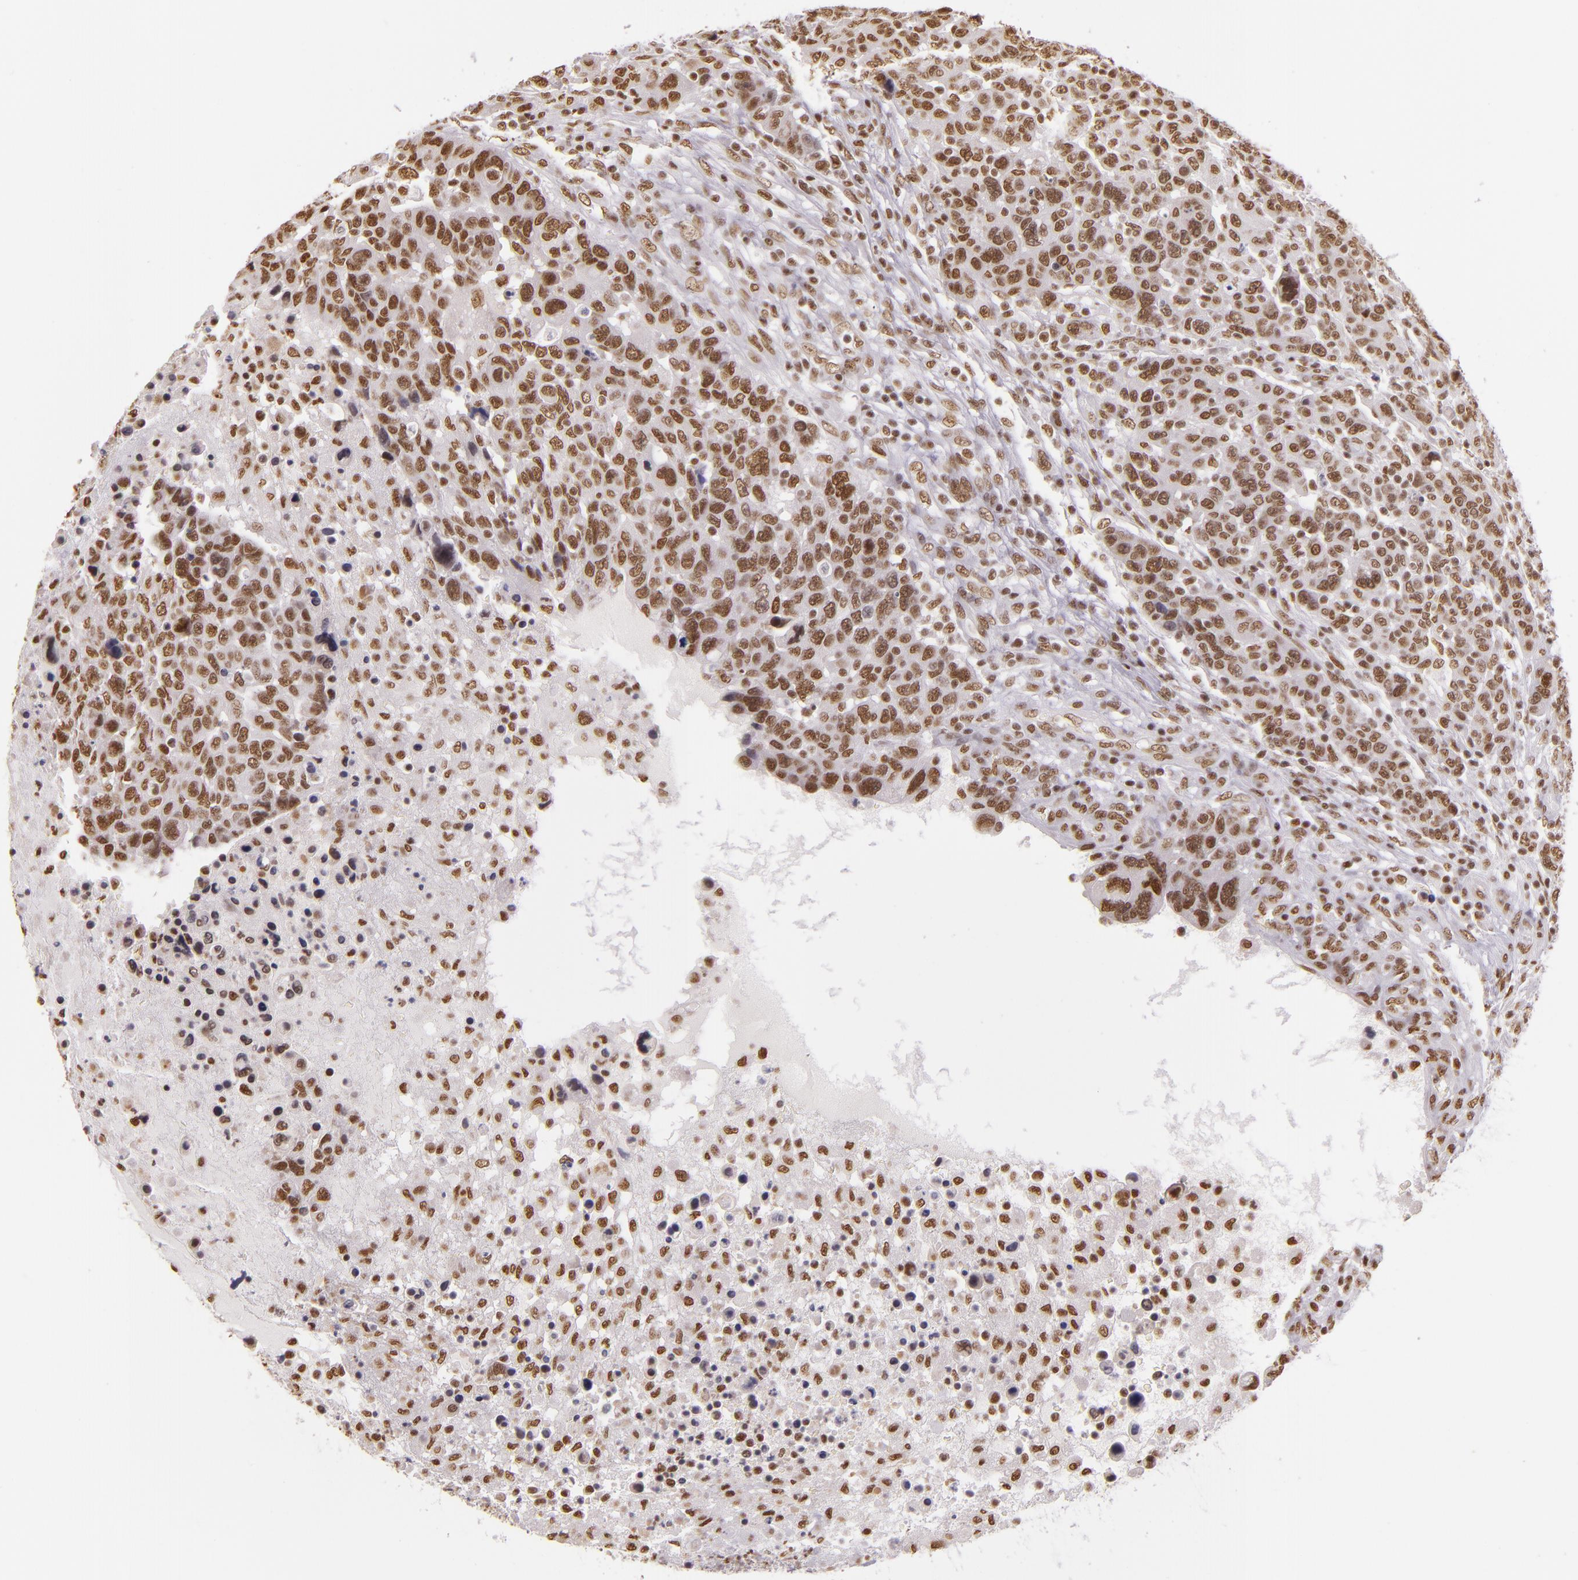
{"staining": {"intensity": "moderate", "quantity": ">75%", "location": "nuclear"}, "tissue": "breast cancer", "cell_type": "Tumor cells", "image_type": "cancer", "snomed": [{"axis": "morphology", "description": "Duct carcinoma"}, {"axis": "topography", "description": "Breast"}], "caption": "The image reveals immunohistochemical staining of breast invasive ductal carcinoma. There is moderate nuclear staining is seen in about >75% of tumor cells.", "gene": "USF1", "patient": {"sex": "female", "age": 37}}